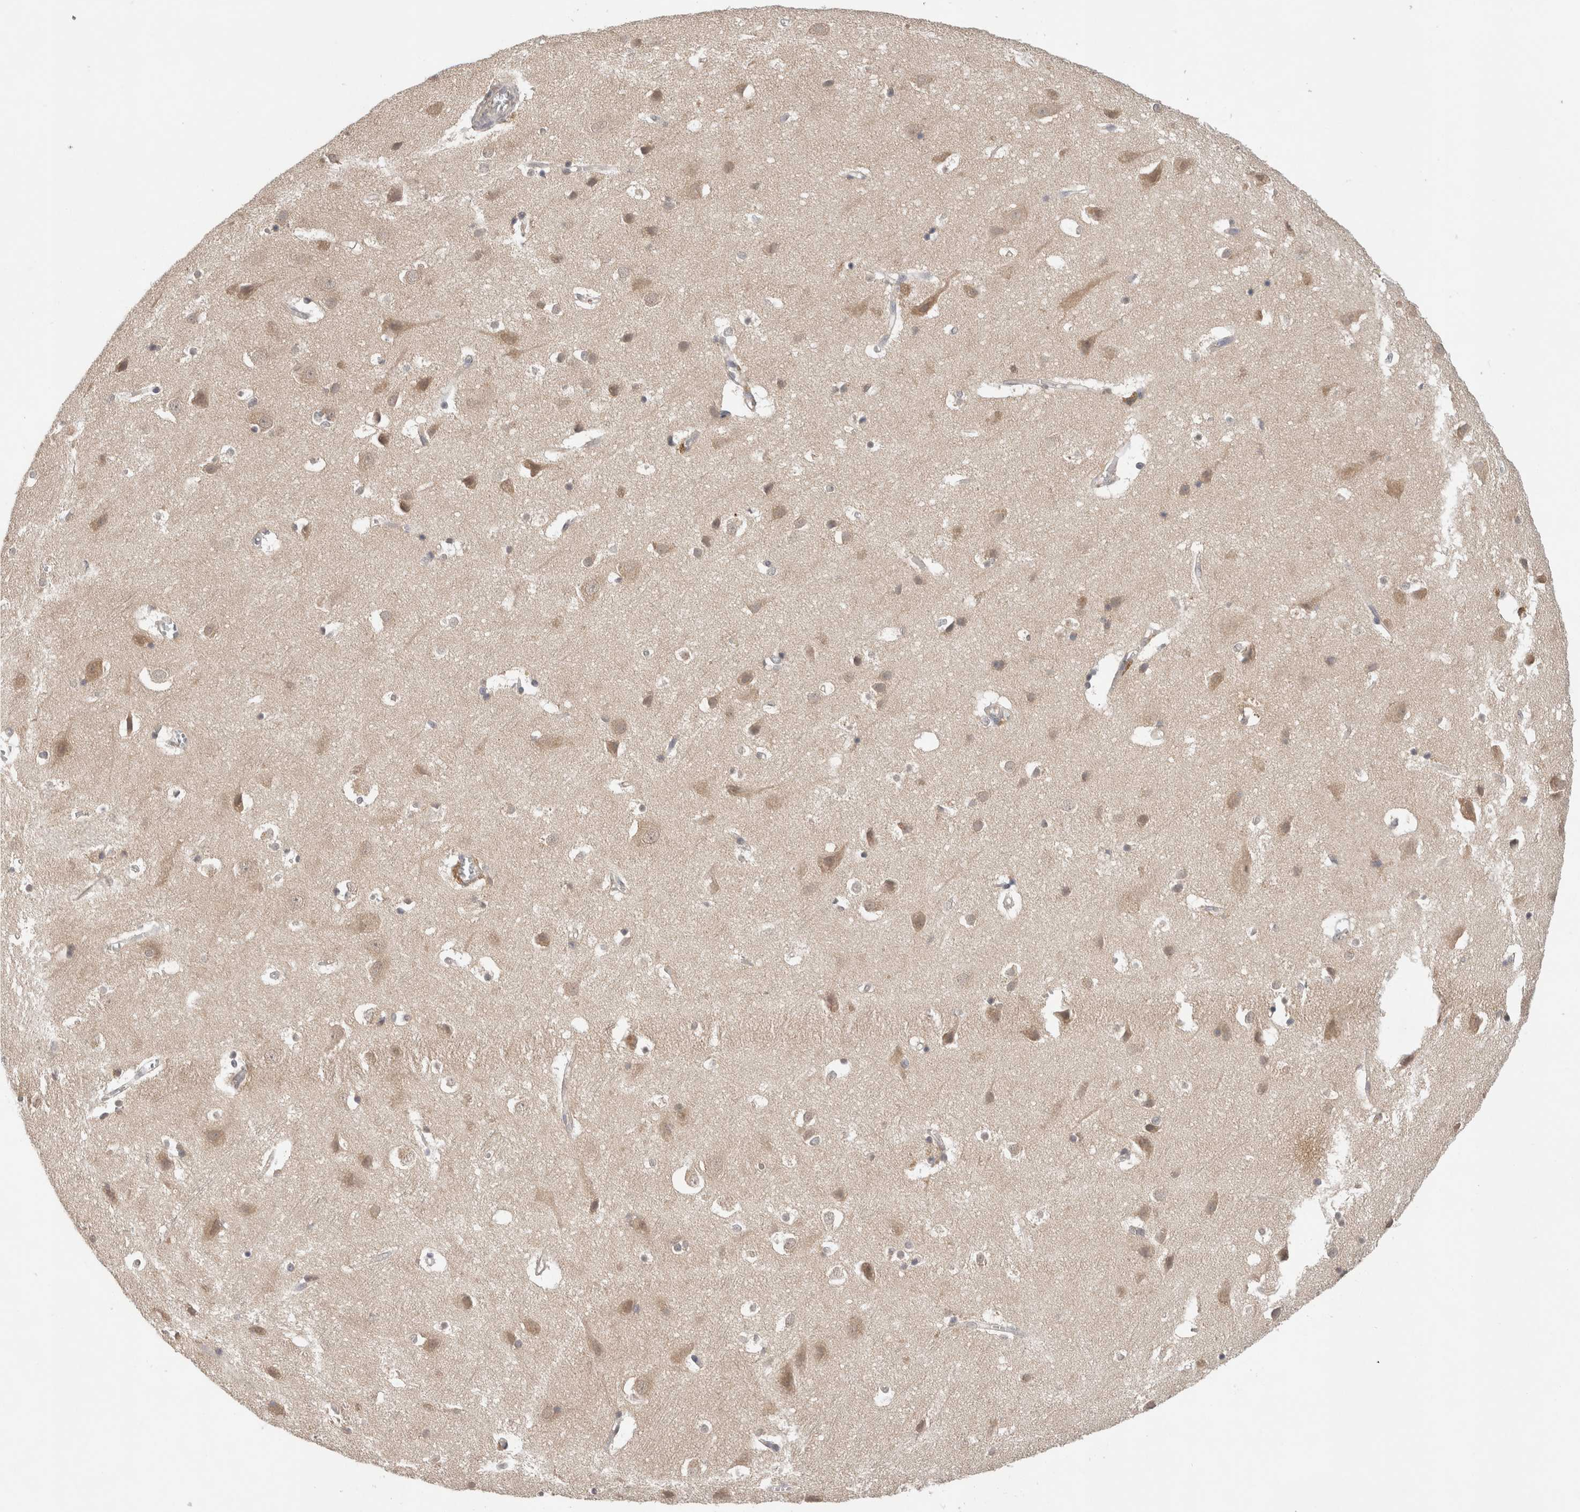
{"staining": {"intensity": "weak", "quantity": "25%-75%", "location": "cytoplasmic/membranous"}, "tissue": "cerebral cortex", "cell_type": "Endothelial cells", "image_type": "normal", "snomed": [{"axis": "morphology", "description": "Normal tissue, NOS"}, {"axis": "topography", "description": "Cerebral cortex"}], "caption": "This micrograph exhibits immunohistochemistry staining of benign human cerebral cortex, with low weak cytoplasmic/membranous expression in about 25%-75% of endothelial cells.", "gene": "SGK1", "patient": {"sex": "male", "age": 54}}